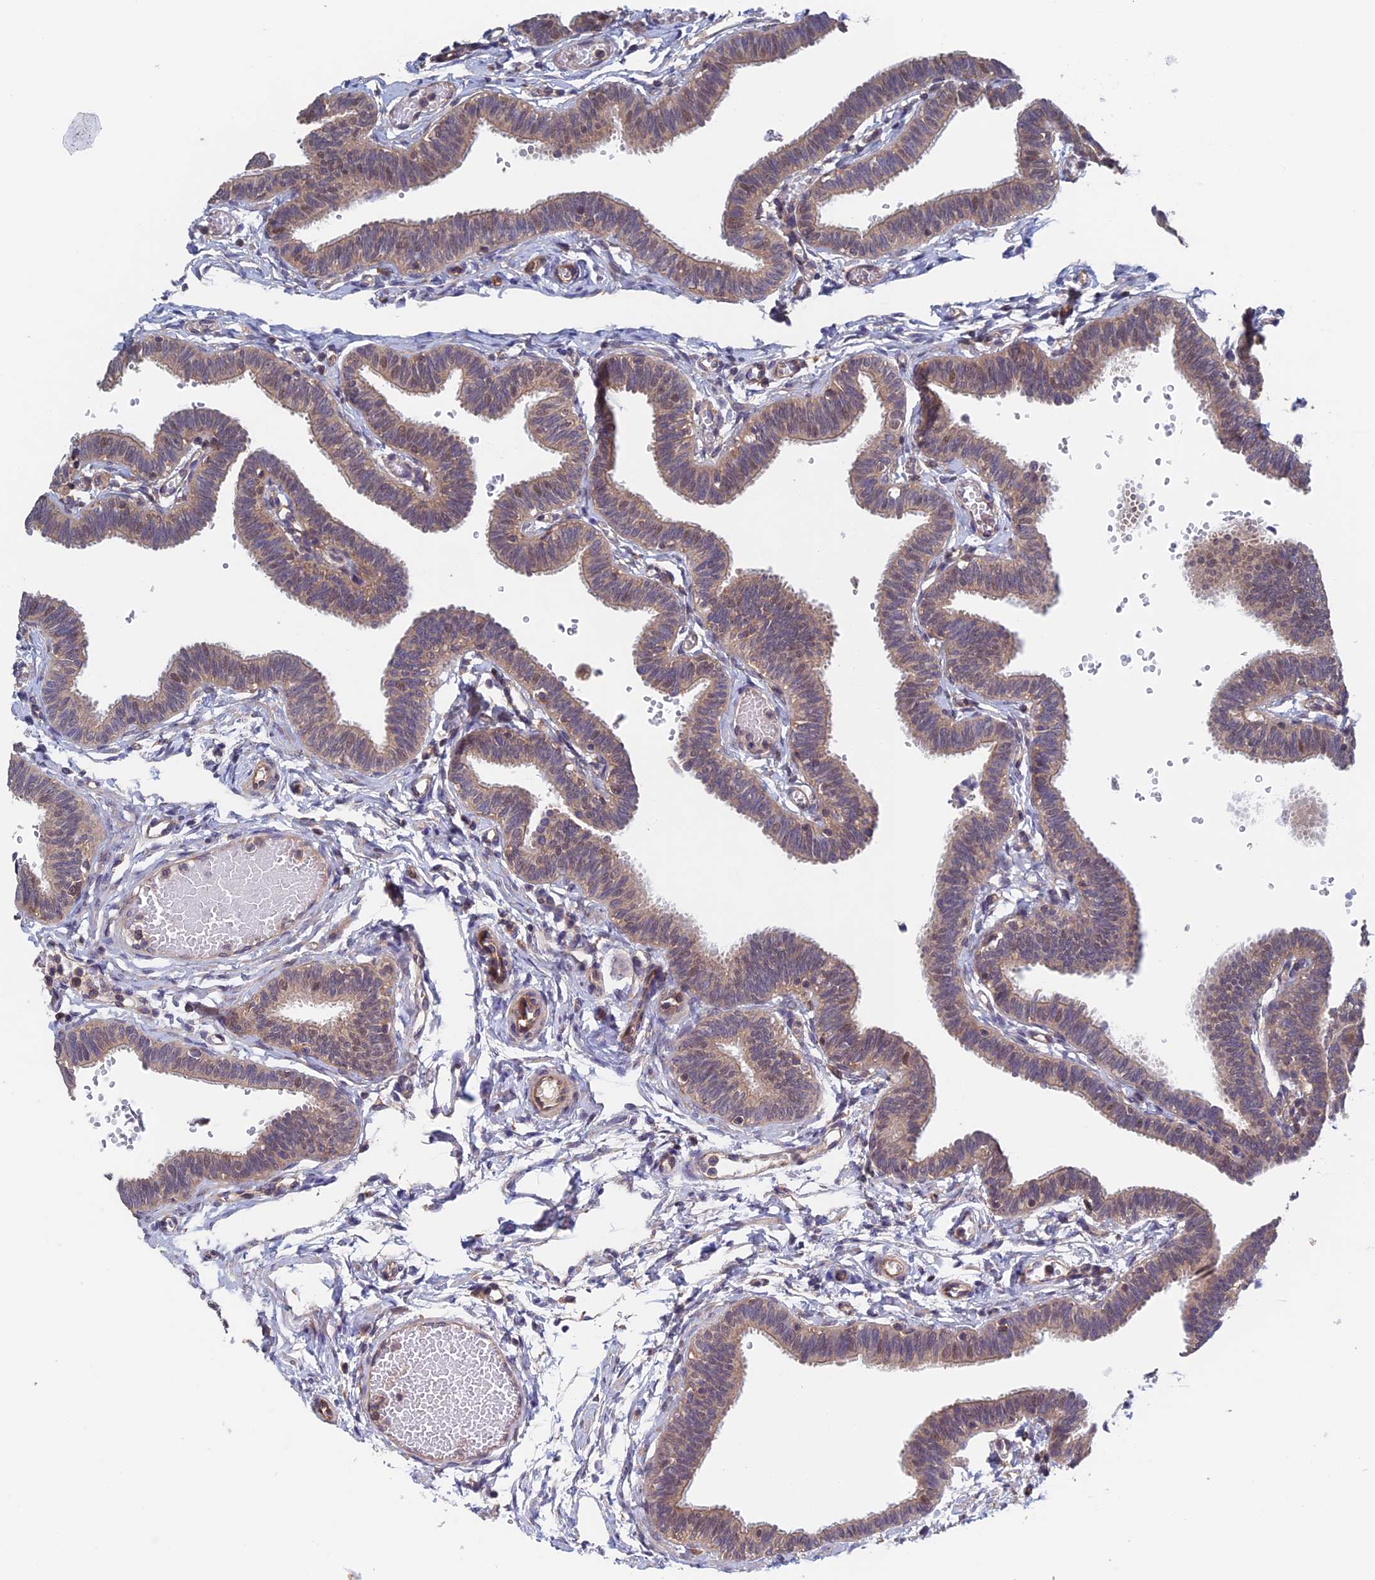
{"staining": {"intensity": "weak", "quantity": ">75%", "location": "cytoplasmic/membranous,nuclear"}, "tissue": "fallopian tube", "cell_type": "Glandular cells", "image_type": "normal", "snomed": [{"axis": "morphology", "description": "Normal tissue, NOS"}, {"axis": "topography", "description": "Fallopian tube"}, {"axis": "topography", "description": "Ovary"}], "caption": "Glandular cells display low levels of weak cytoplasmic/membranous,nuclear expression in approximately >75% of cells in benign fallopian tube. (Stains: DAB in brown, nuclei in blue, Microscopy: brightfield microscopy at high magnification).", "gene": "NUDT16L1", "patient": {"sex": "female", "age": 23}}